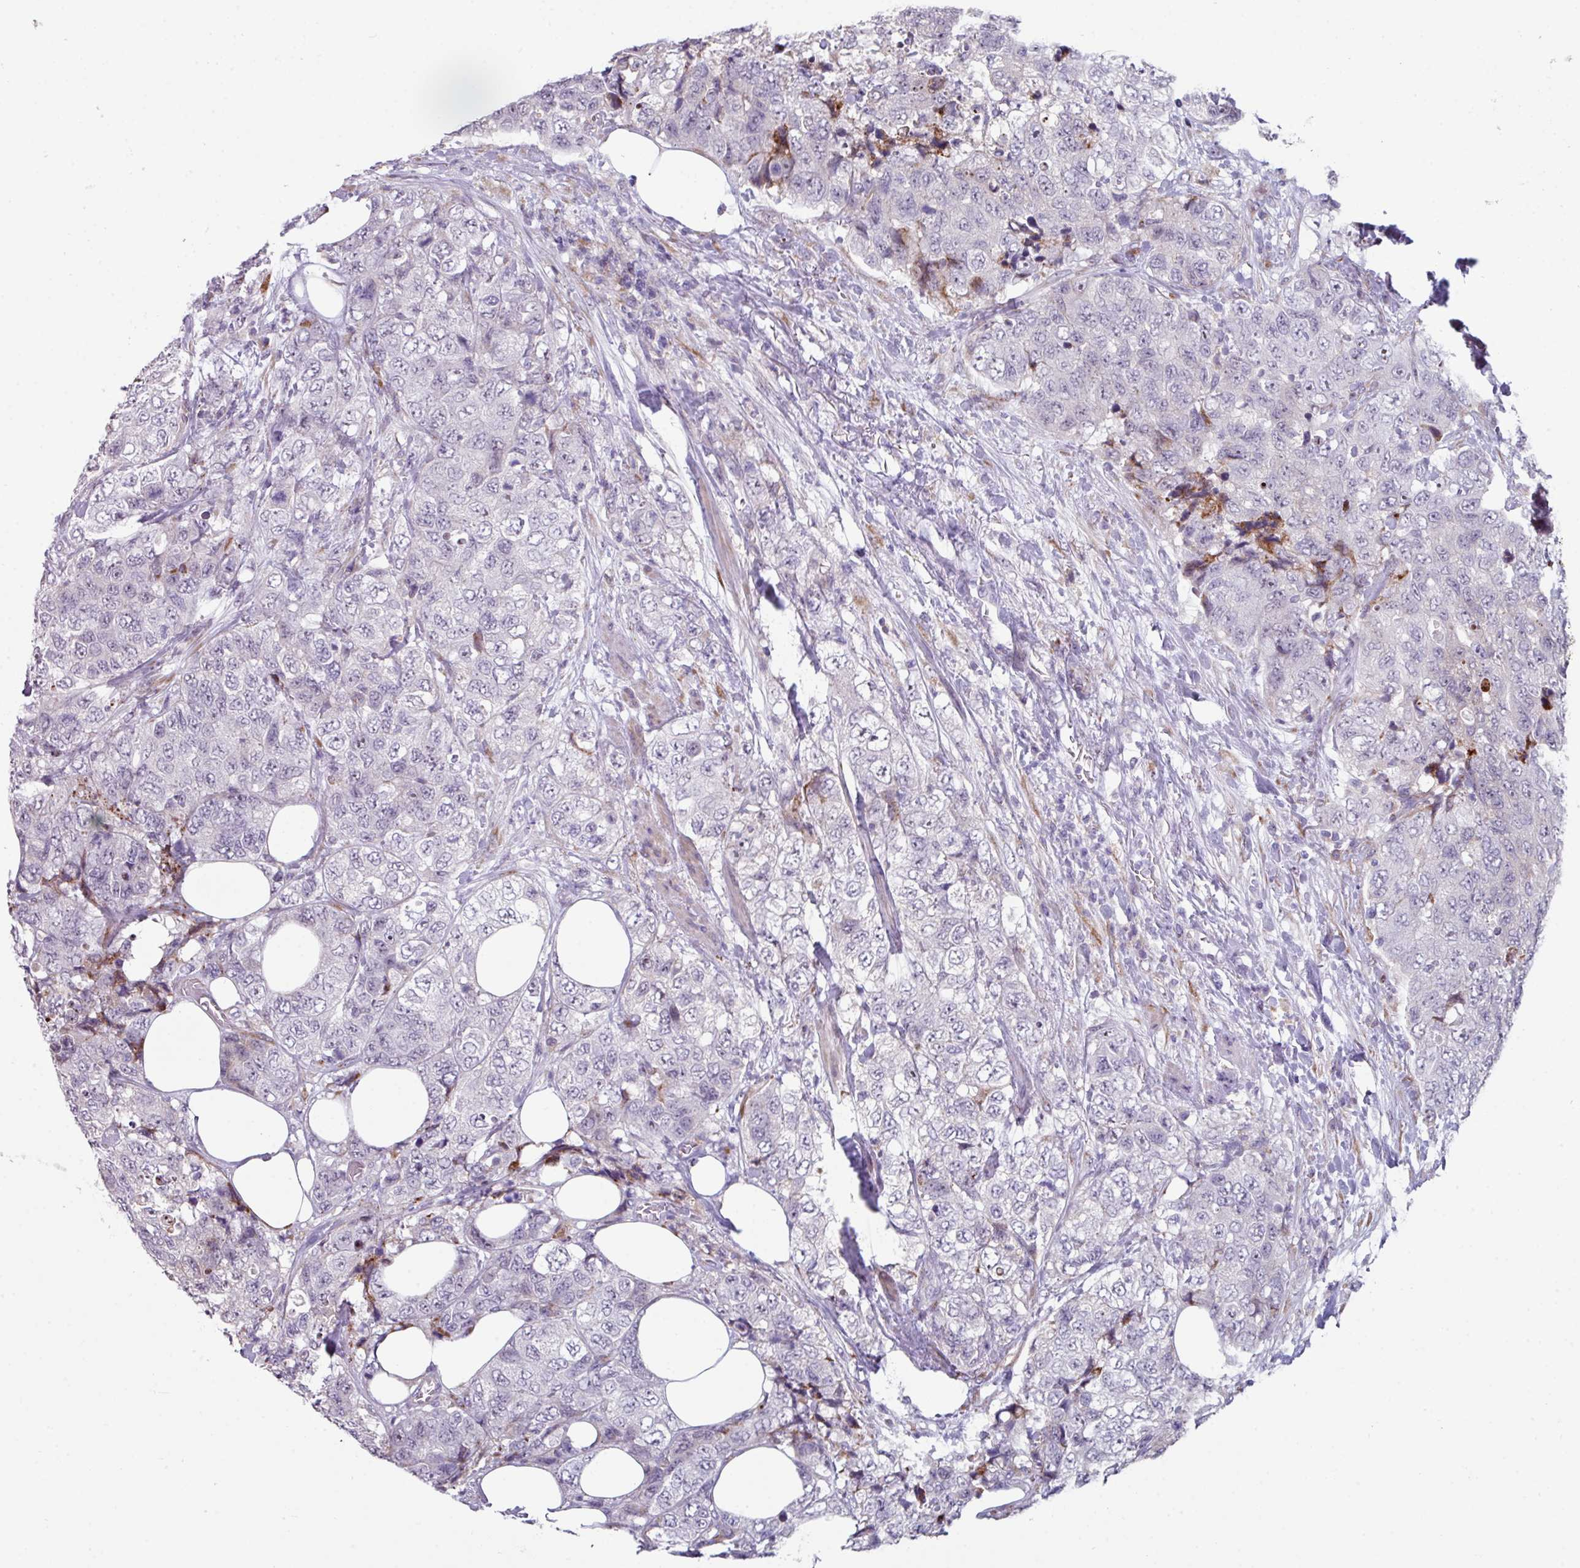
{"staining": {"intensity": "negative", "quantity": "none", "location": "none"}, "tissue": "urothelial cancer", "cell_type": "Tumor cells", "image_type": "cancer", "snomed": [{"axis": "morphology", "description": "Urothelial carcinoma, High grade"}, {"axis": "topography", "description": "Urinary bladder"}], "caption": "Image shows no significant protein expression in tumor cells of urothelial cancer.", "gene": "BMS1", "patient": {"sex": "female", "age": 78}}